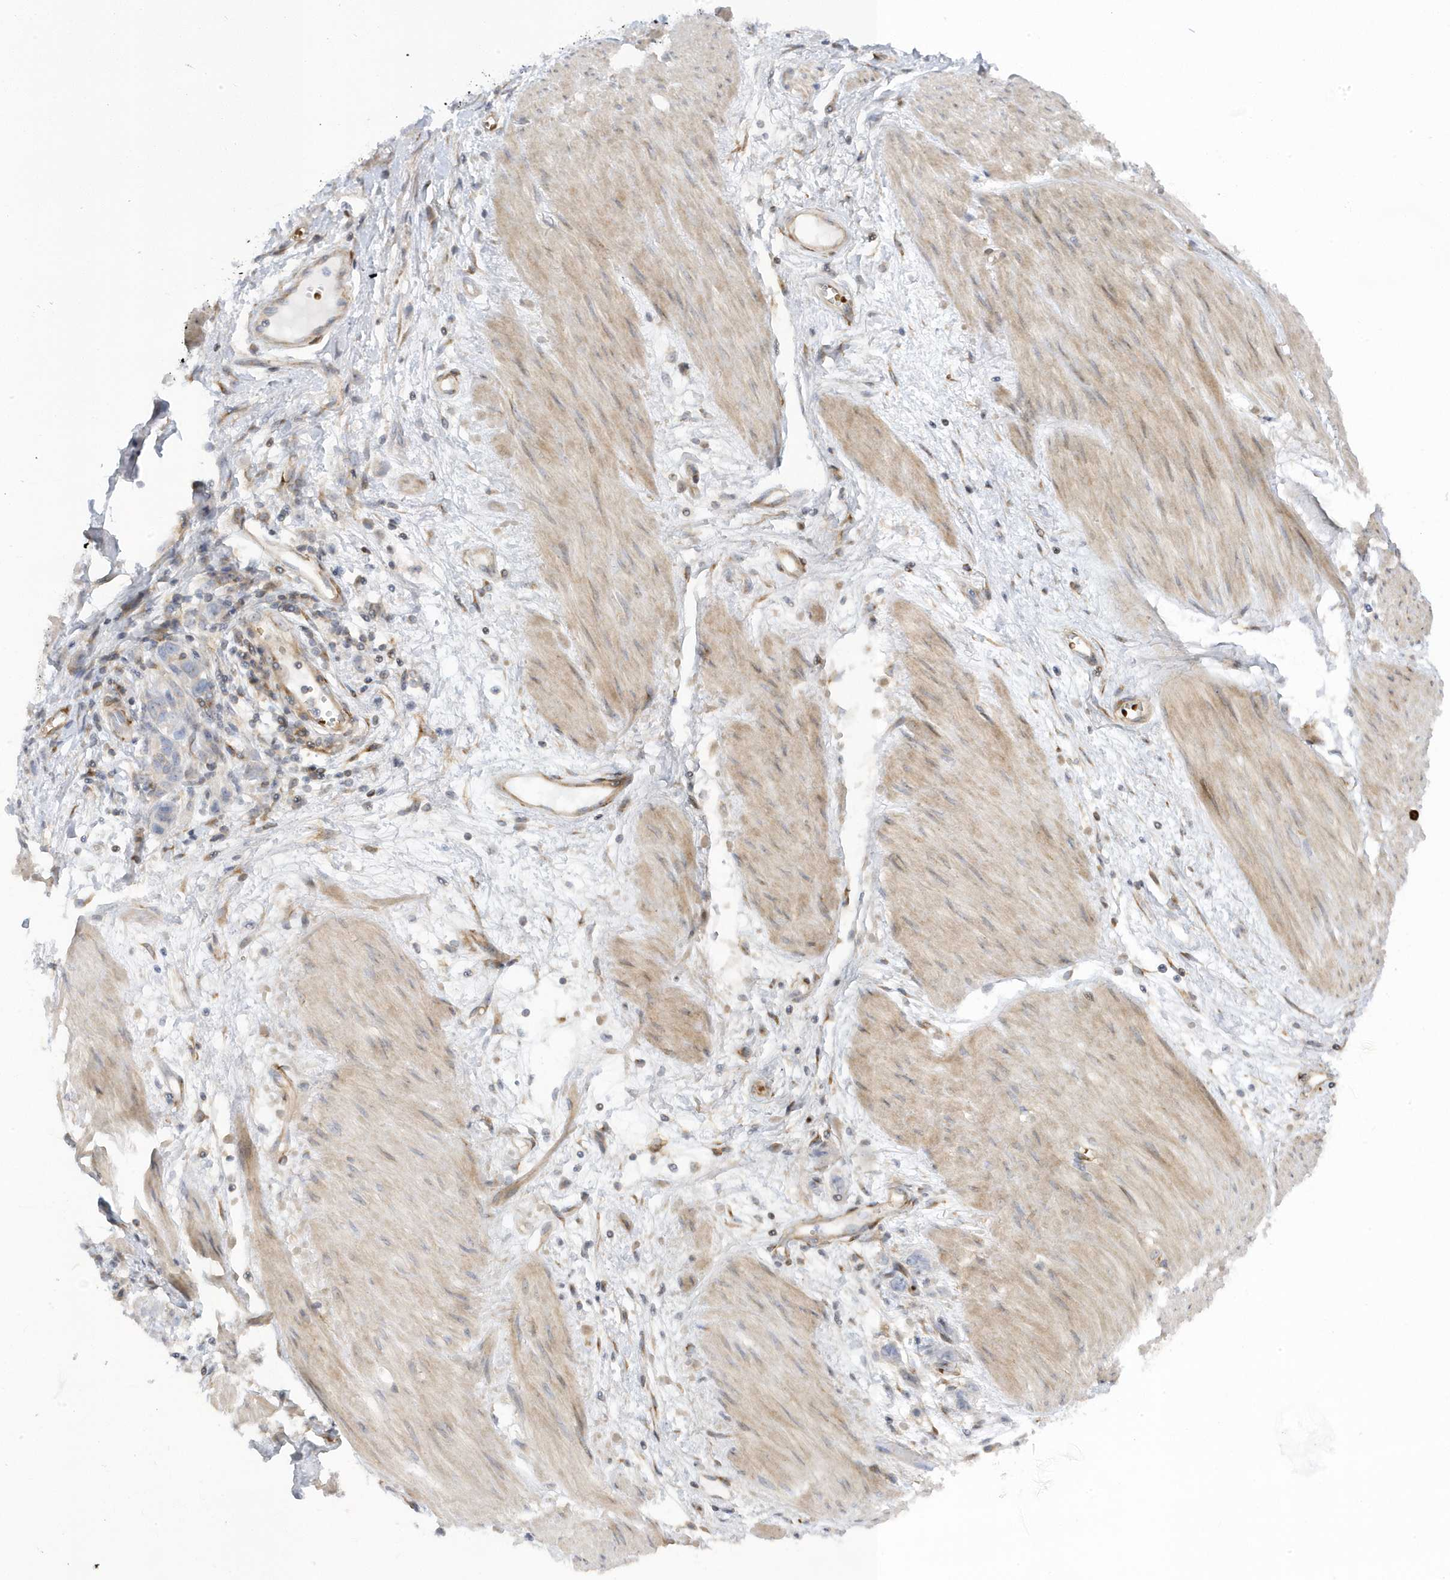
{"staining": {"intensity": "negative", "quantity": "none", "location": "none"}, "tissue": "stomach cancer", "cell_type": "Tumor cells", "image_type": "cancer", "snomed": [{"axis": "morphology", "description": "Adenocarcinoma, NOS"}, {"axis": "topography", "description": "Stomach"}], "caption": "Immunohistochemical staining of human stomach adenocarcinoma exhibits no significant staining in tumor cells.", "gene": "MAP7D3", "patient": {"sex": "female", "age": 76}}